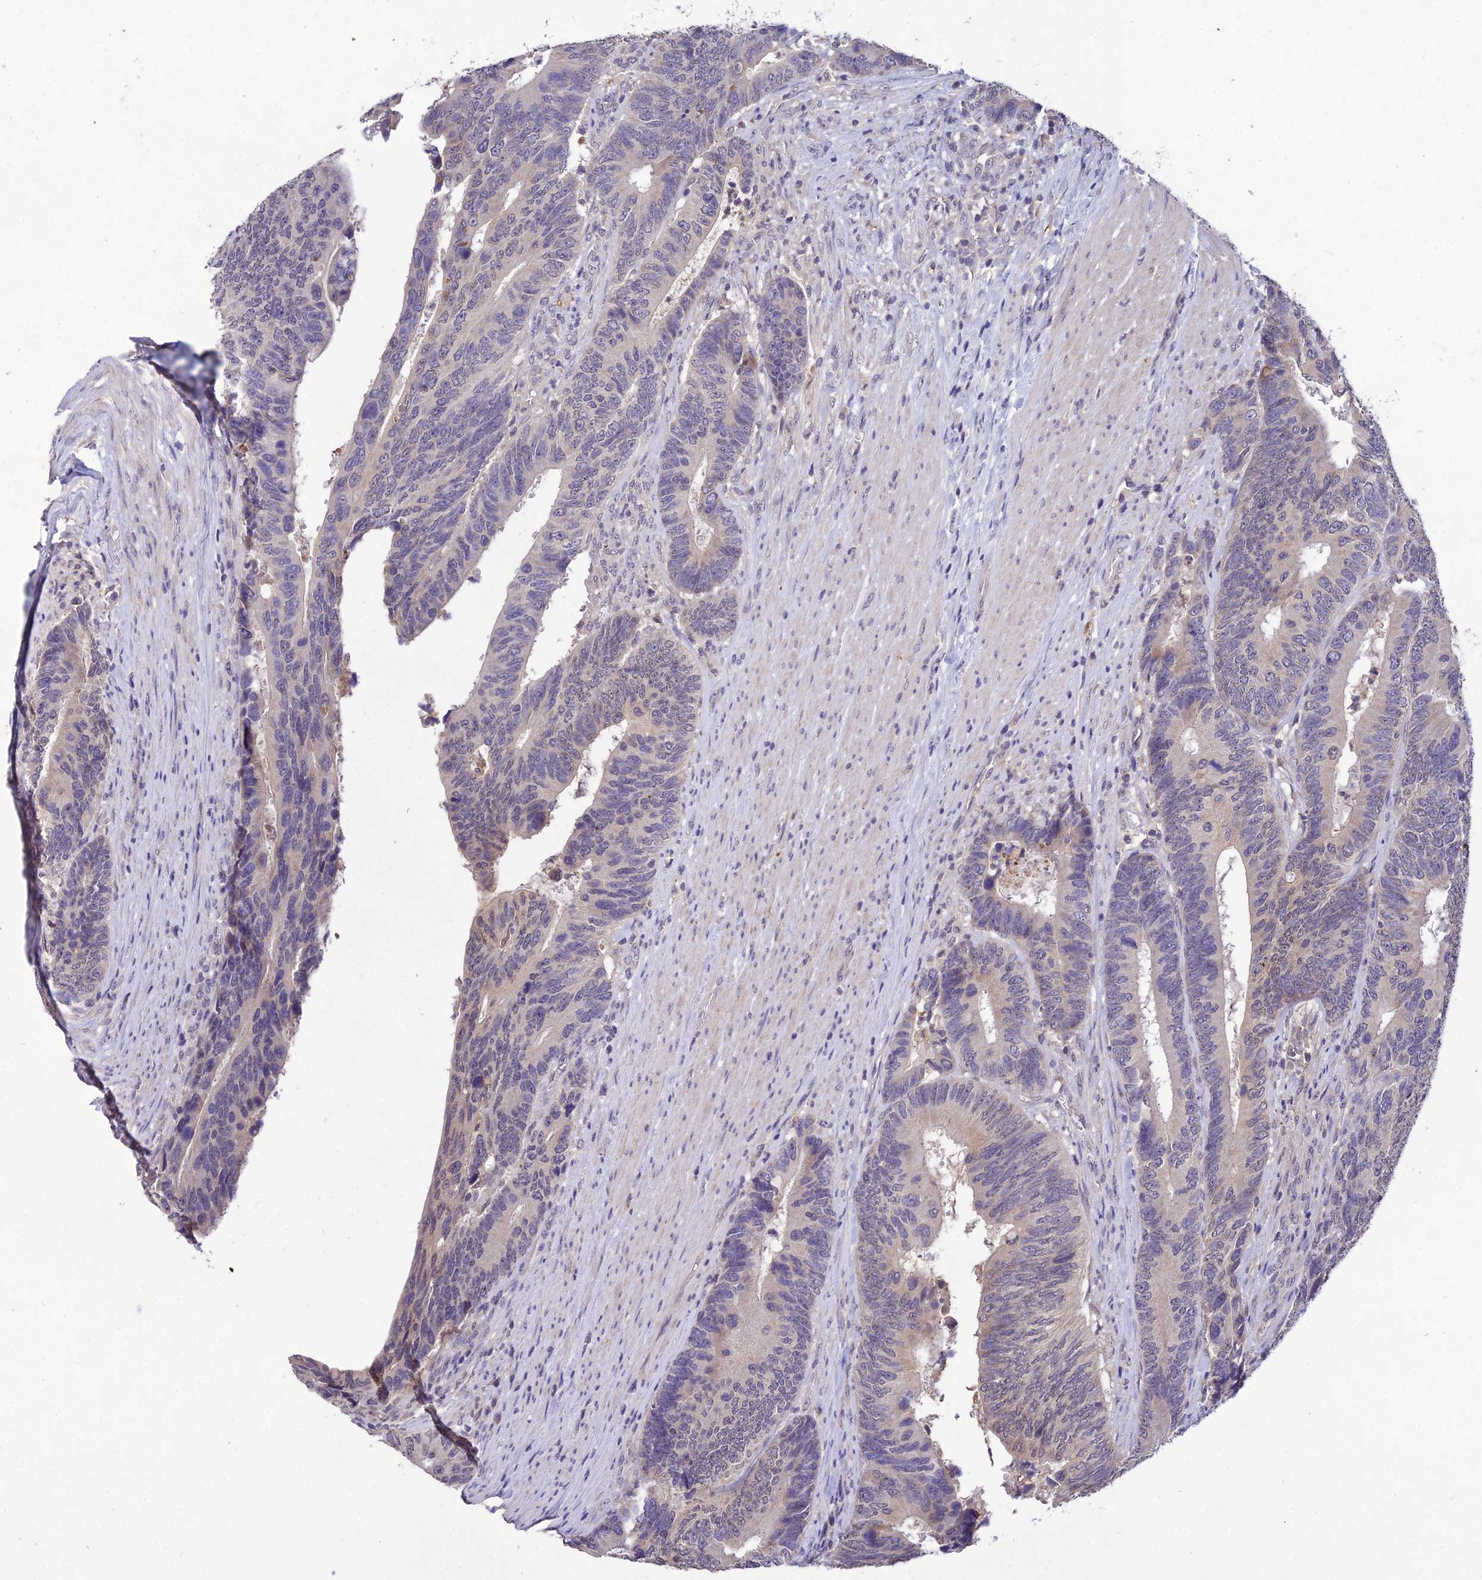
{"staining": {"intensity": "weak", "quantity": "<25%", "location": "nuclear"}, "tissue": "colorectal cancer", "cell_type": "Tumor cells", "image_type": "cancer", "snomed": [{"axis": "morphology", "description": "Adenocarcinoma, NOS"}, {"axis": "topography", "description": "Colon"}], "caption": "This is an immunohistochemistry (IHC) image of human adenocarcinoma (colorectal). There is no staining in tumor cells.", "gene": "PGK1", "patient": {"sex": "male", "age": 87}}